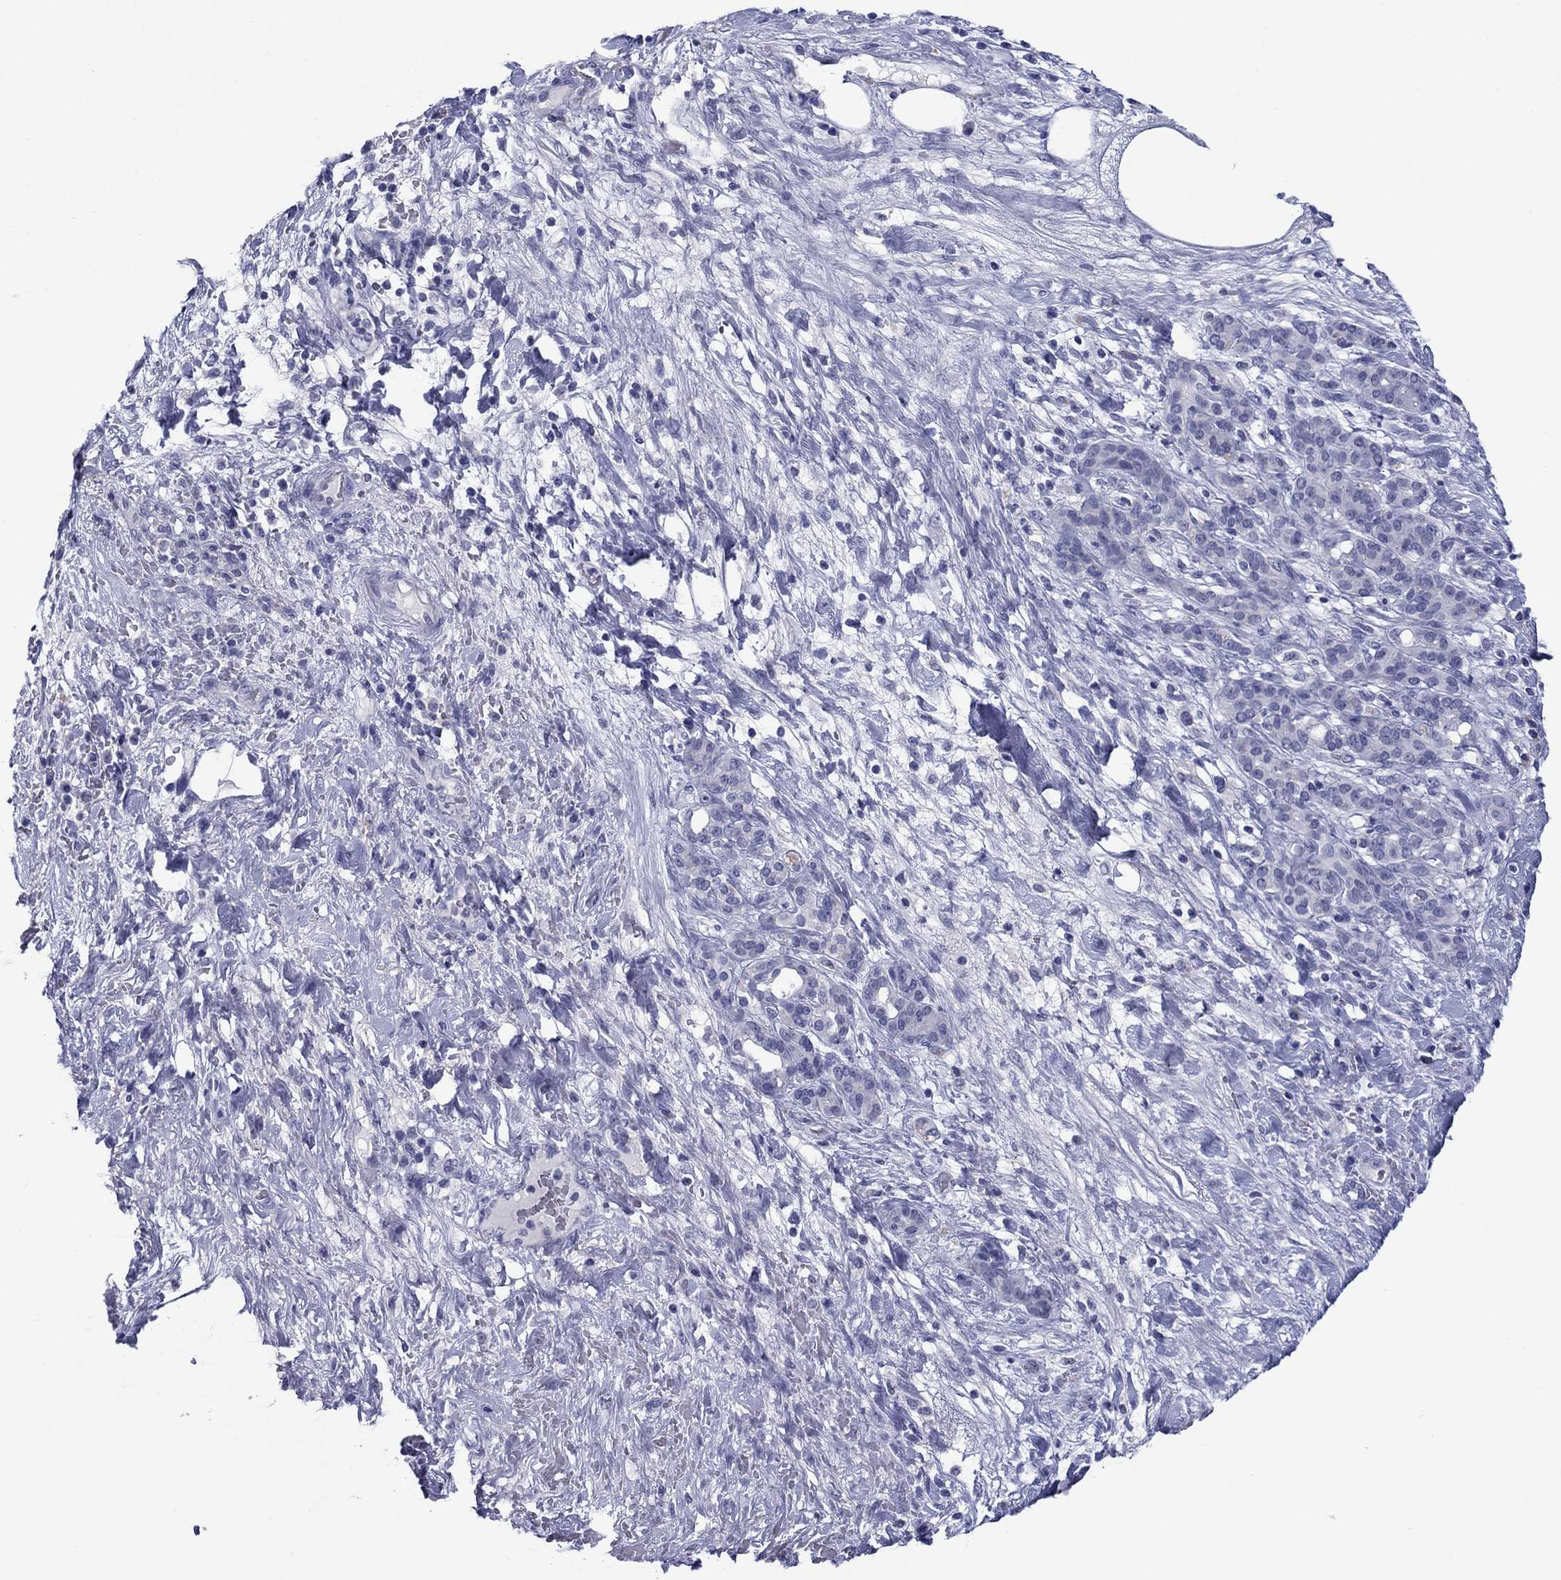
{"staining": {"intensity": "negative", "quantity": "none", "location": "none"}, "tissue": "pancreatic cancer", "cell_type": "Tumor cells", "image_type": "cancer", "snomed": [{"axis": "morphology", "description": "Adenocarcinoma, NOS"}, {"axis": "topography", "description": "Pancreas"}], "caption": "Pancreatic cancer (adenocarcinoma) stained for a protein using immunohistochemistry (IHC) shows no staining tumor cells.", "gene": "TCFL5", "patient": {"sex": "male", "age": 44}}